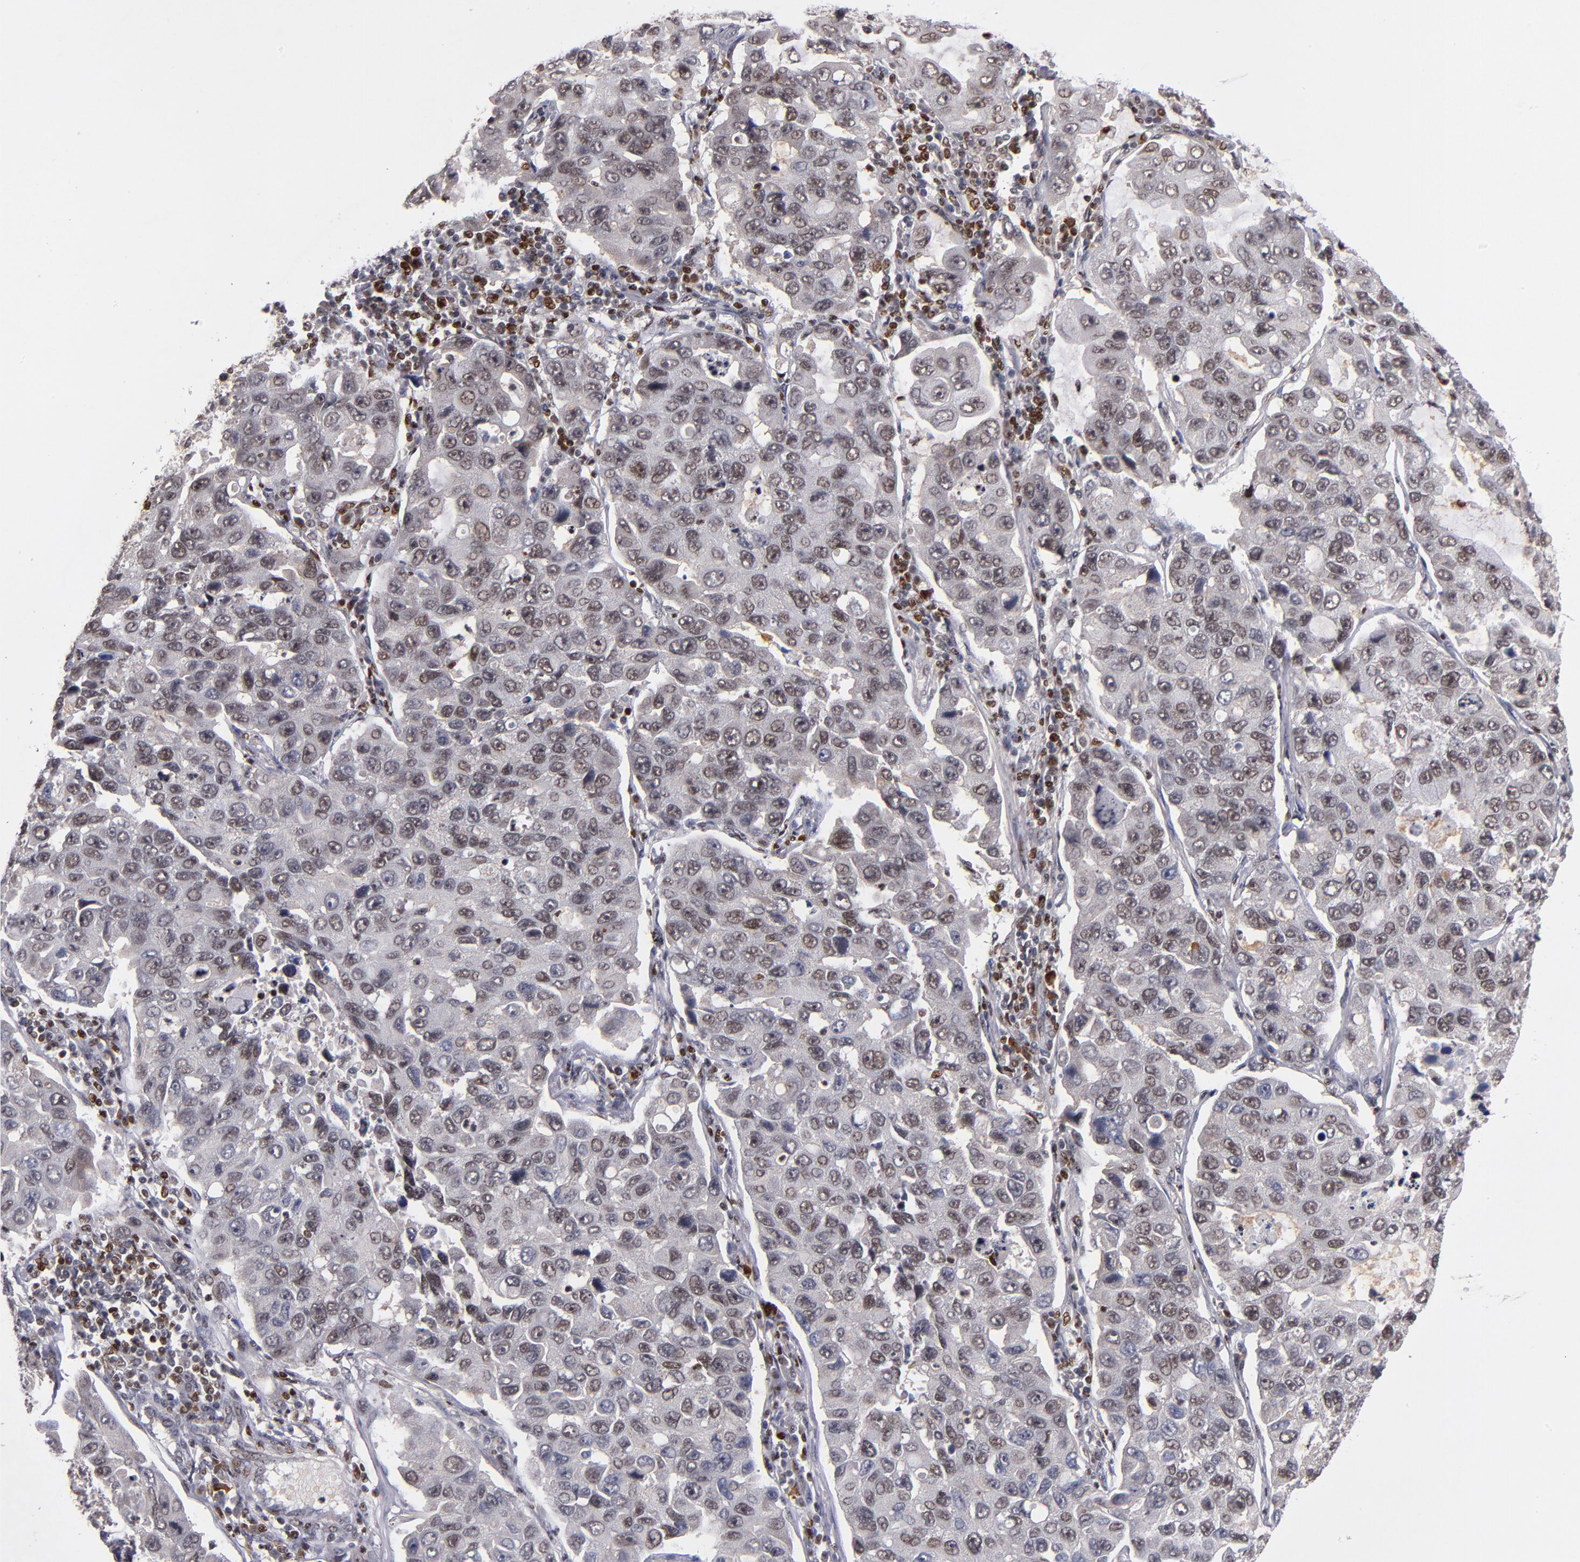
{"staining": {"intensity": "weak", "quantity": "25%-75%", "location": "nuclear"}, "tissue": "lung cancer", "cell_type": "Tumor cells", "image_type": "cancer", "snomed": [{"axis": "morphology", "description": "Adenocarcinoma, NOS"}, {"axis": "topography", "description": "Lung"}], "caption": "Immunohistochemistry (IHC) of human lung cancer (adenocarcinoma) shows low levels of weak nuclear staining in about 25%-75% of tumor cells. (DAB IHC with brightfield microscopy, high magnification).", "gene": "KDM6A", "patient": {"sex": "male", "age": 64}}